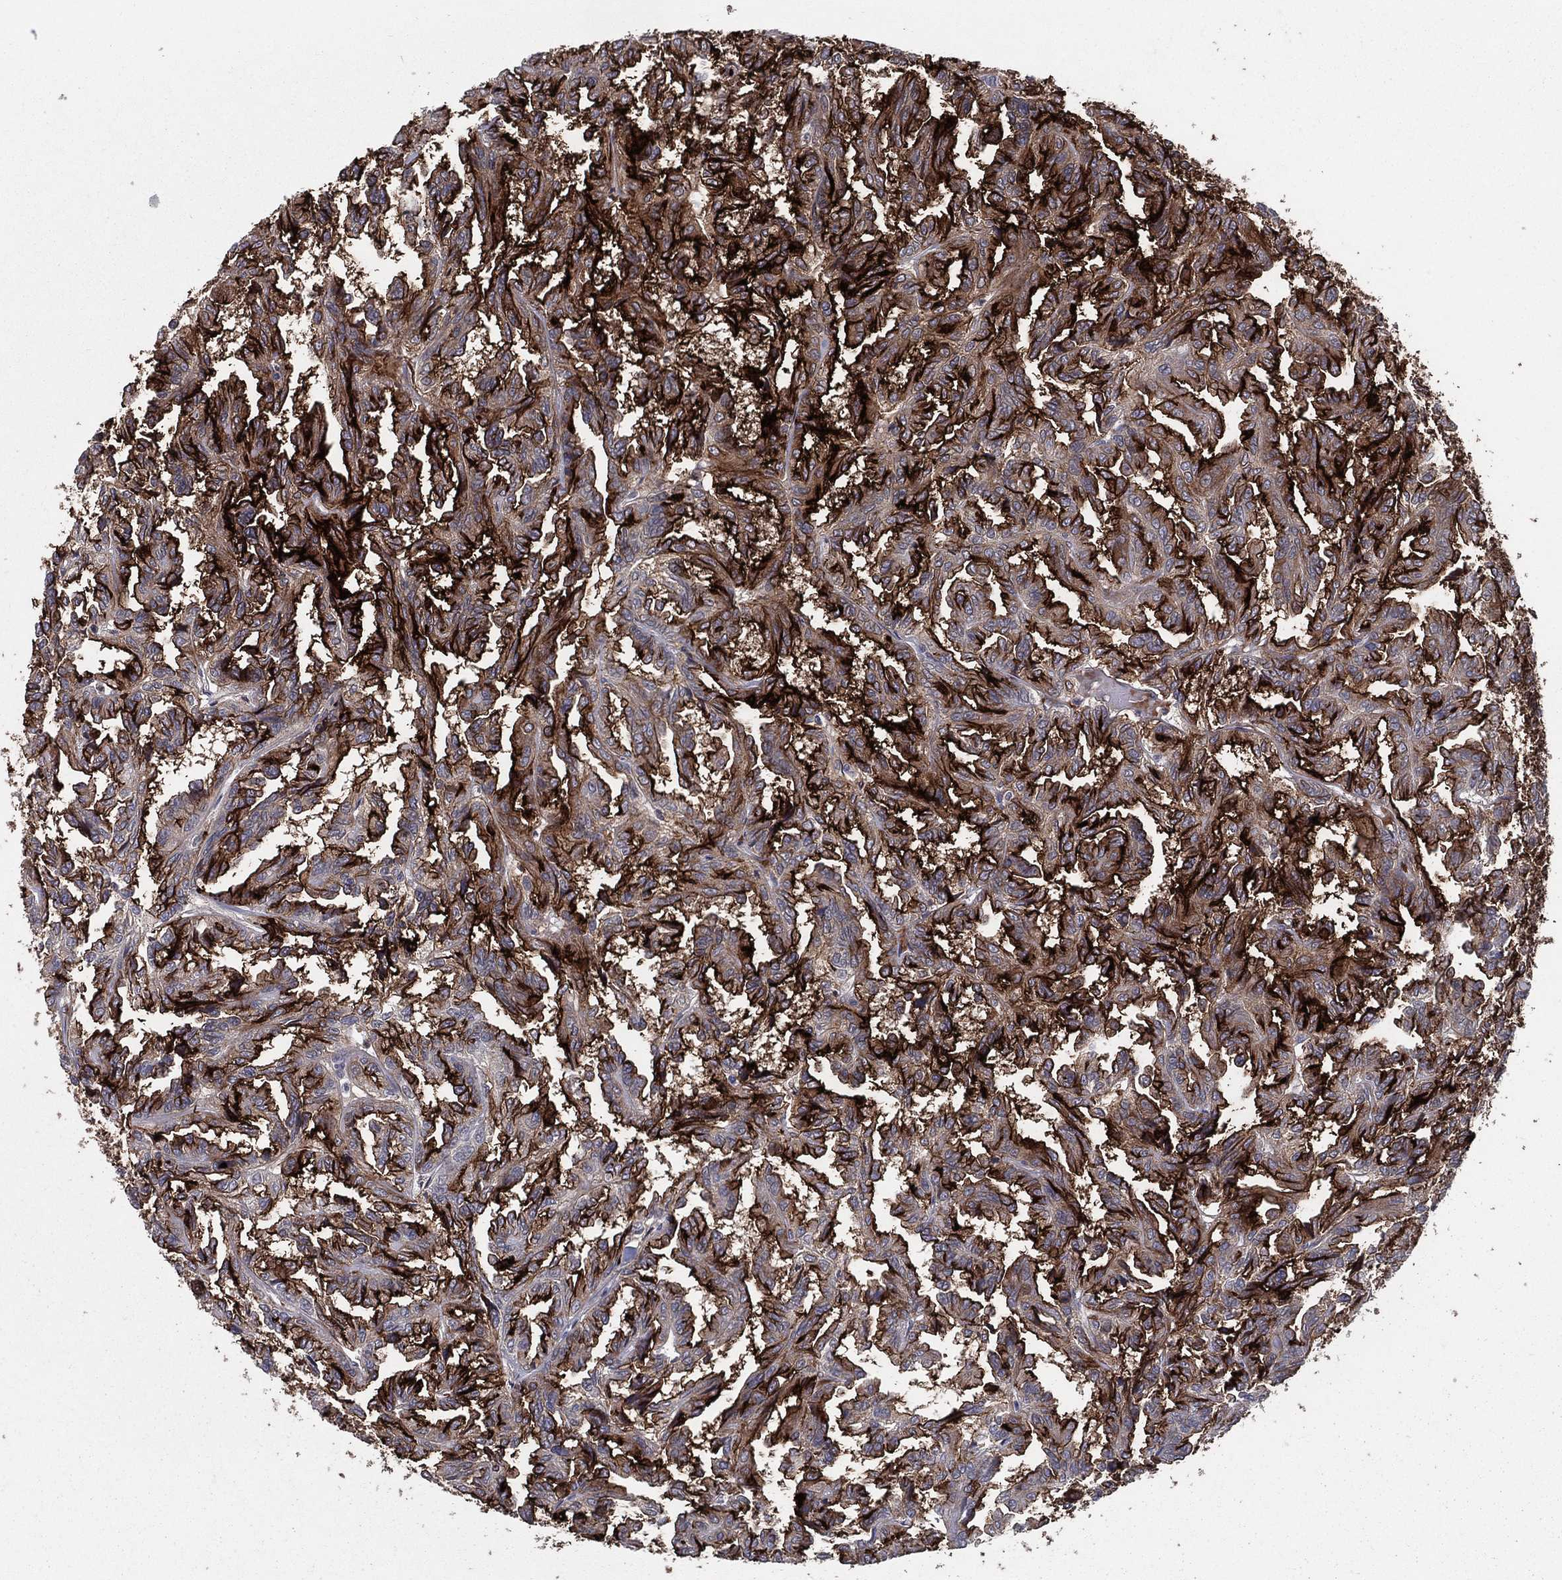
{"staining": {"intensity": "strong", "quantity": ">75%", "location": "cytoplasmic/membranous"}, "tissue": "renal cancer", "cell_type": "Tumor cells", "image_type": "cancer", "snomed": [{"axis": "morphology", "description": "Adenocarcinoma, NOS"}, {"axis": "topography", "description": "Kidney"}], "caption": "The immunohistochemical stain shows strong cytoplasmic/membranous staining in tumor cells of adenocarcinoma (renal) tissue. The staining is performed using DAB brown chromogen to label protein expression. The nuclei are counter-stained blue using hematoxylin.", "gene": "ACE2", "patient": {"sex": "male", "age": 79}}